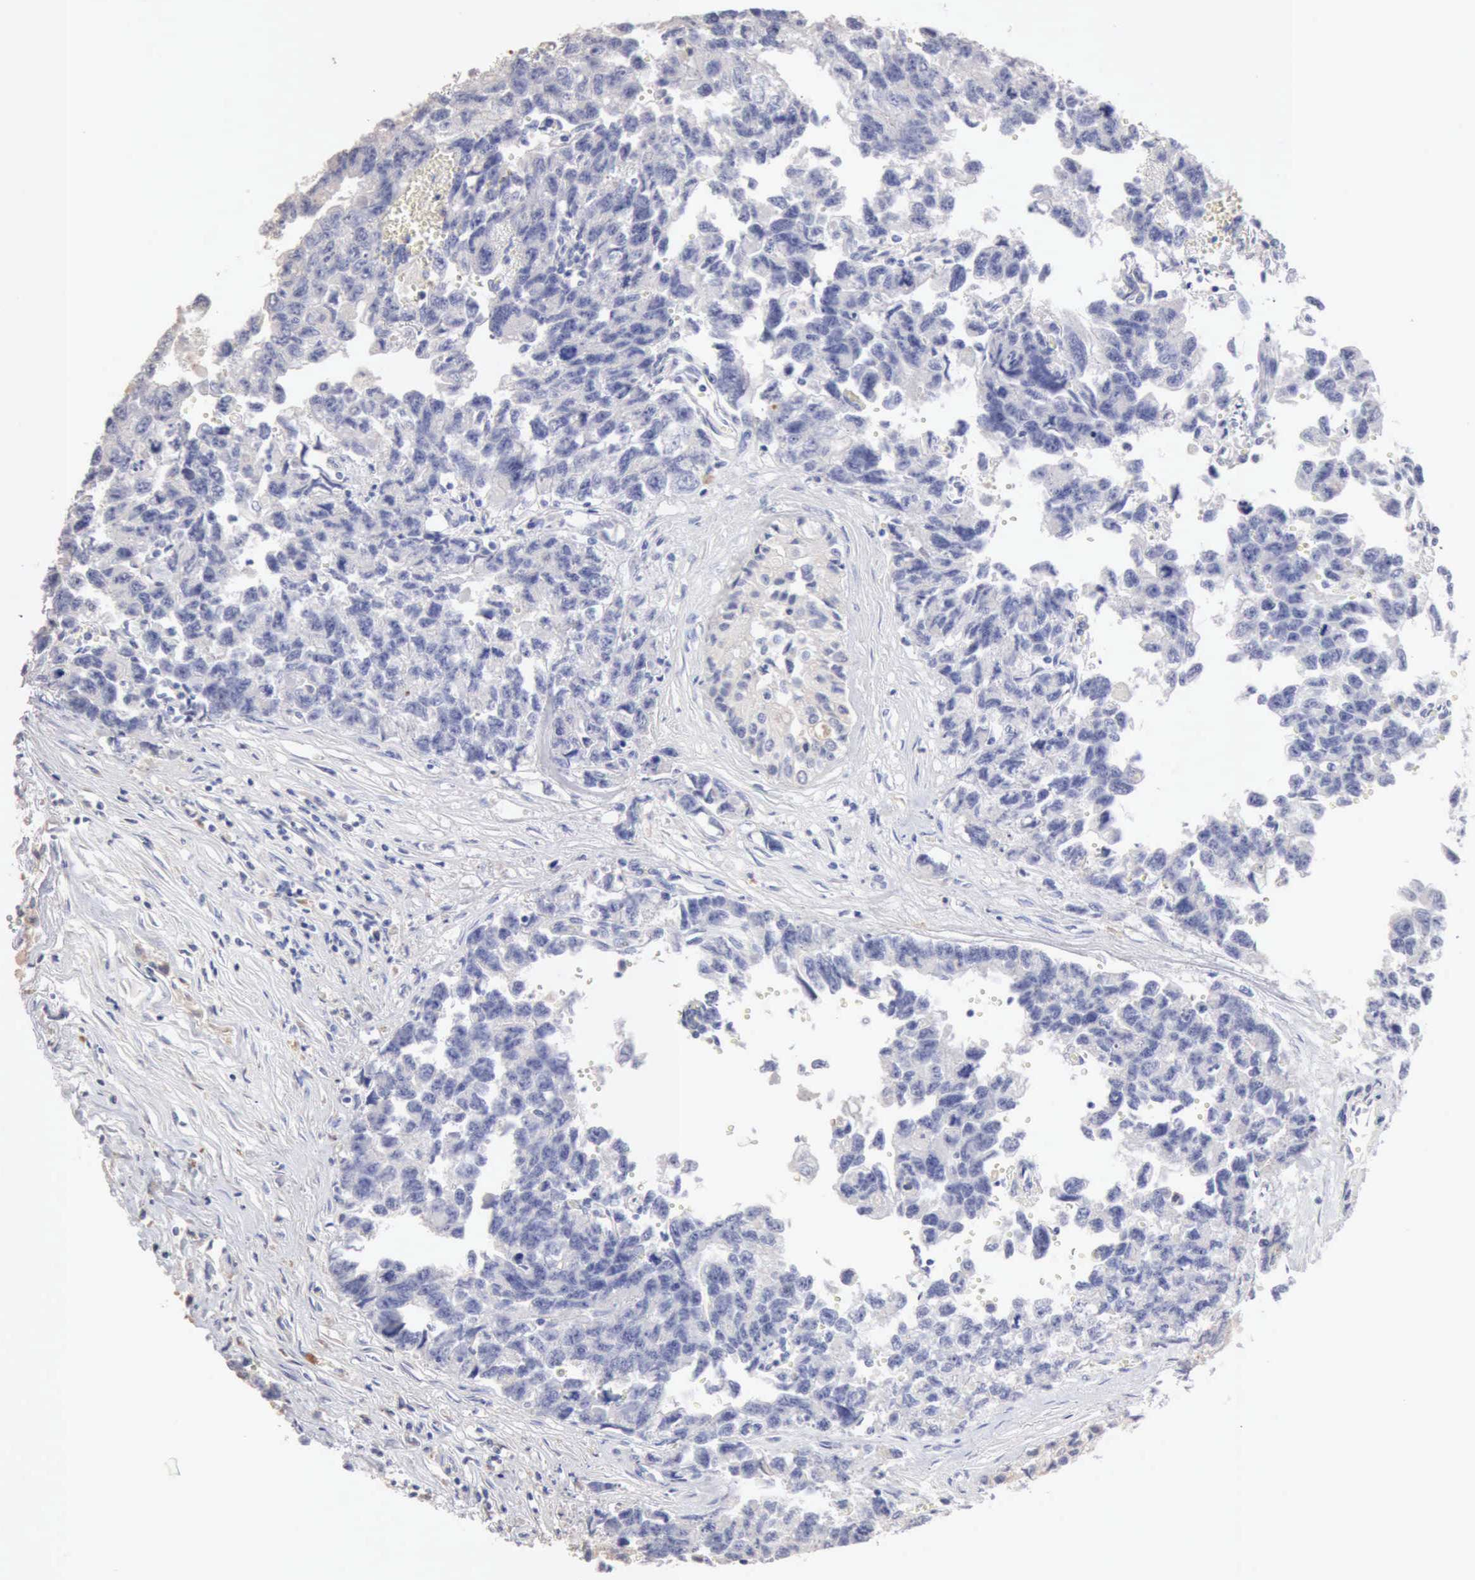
{"staining": {"intensity": "negative", "quantity": "none", "location": "none"}, "tissue": "testis cancer", "cell_type": "Tumor cells", "image_type": "cancer", "snomed": [{"axis": "morphology", "description": "Carcinoma, Embryonal, NOS"}, {"axis": "topography", "description": "Testis"}], "caption": "A high-resolution image shows IHC staining of embryonal carcinoma (testis), which displays no significant staining in tumor cells.", "gene": "KRT6B", "patient": {"sex": "male", "age": 31}}